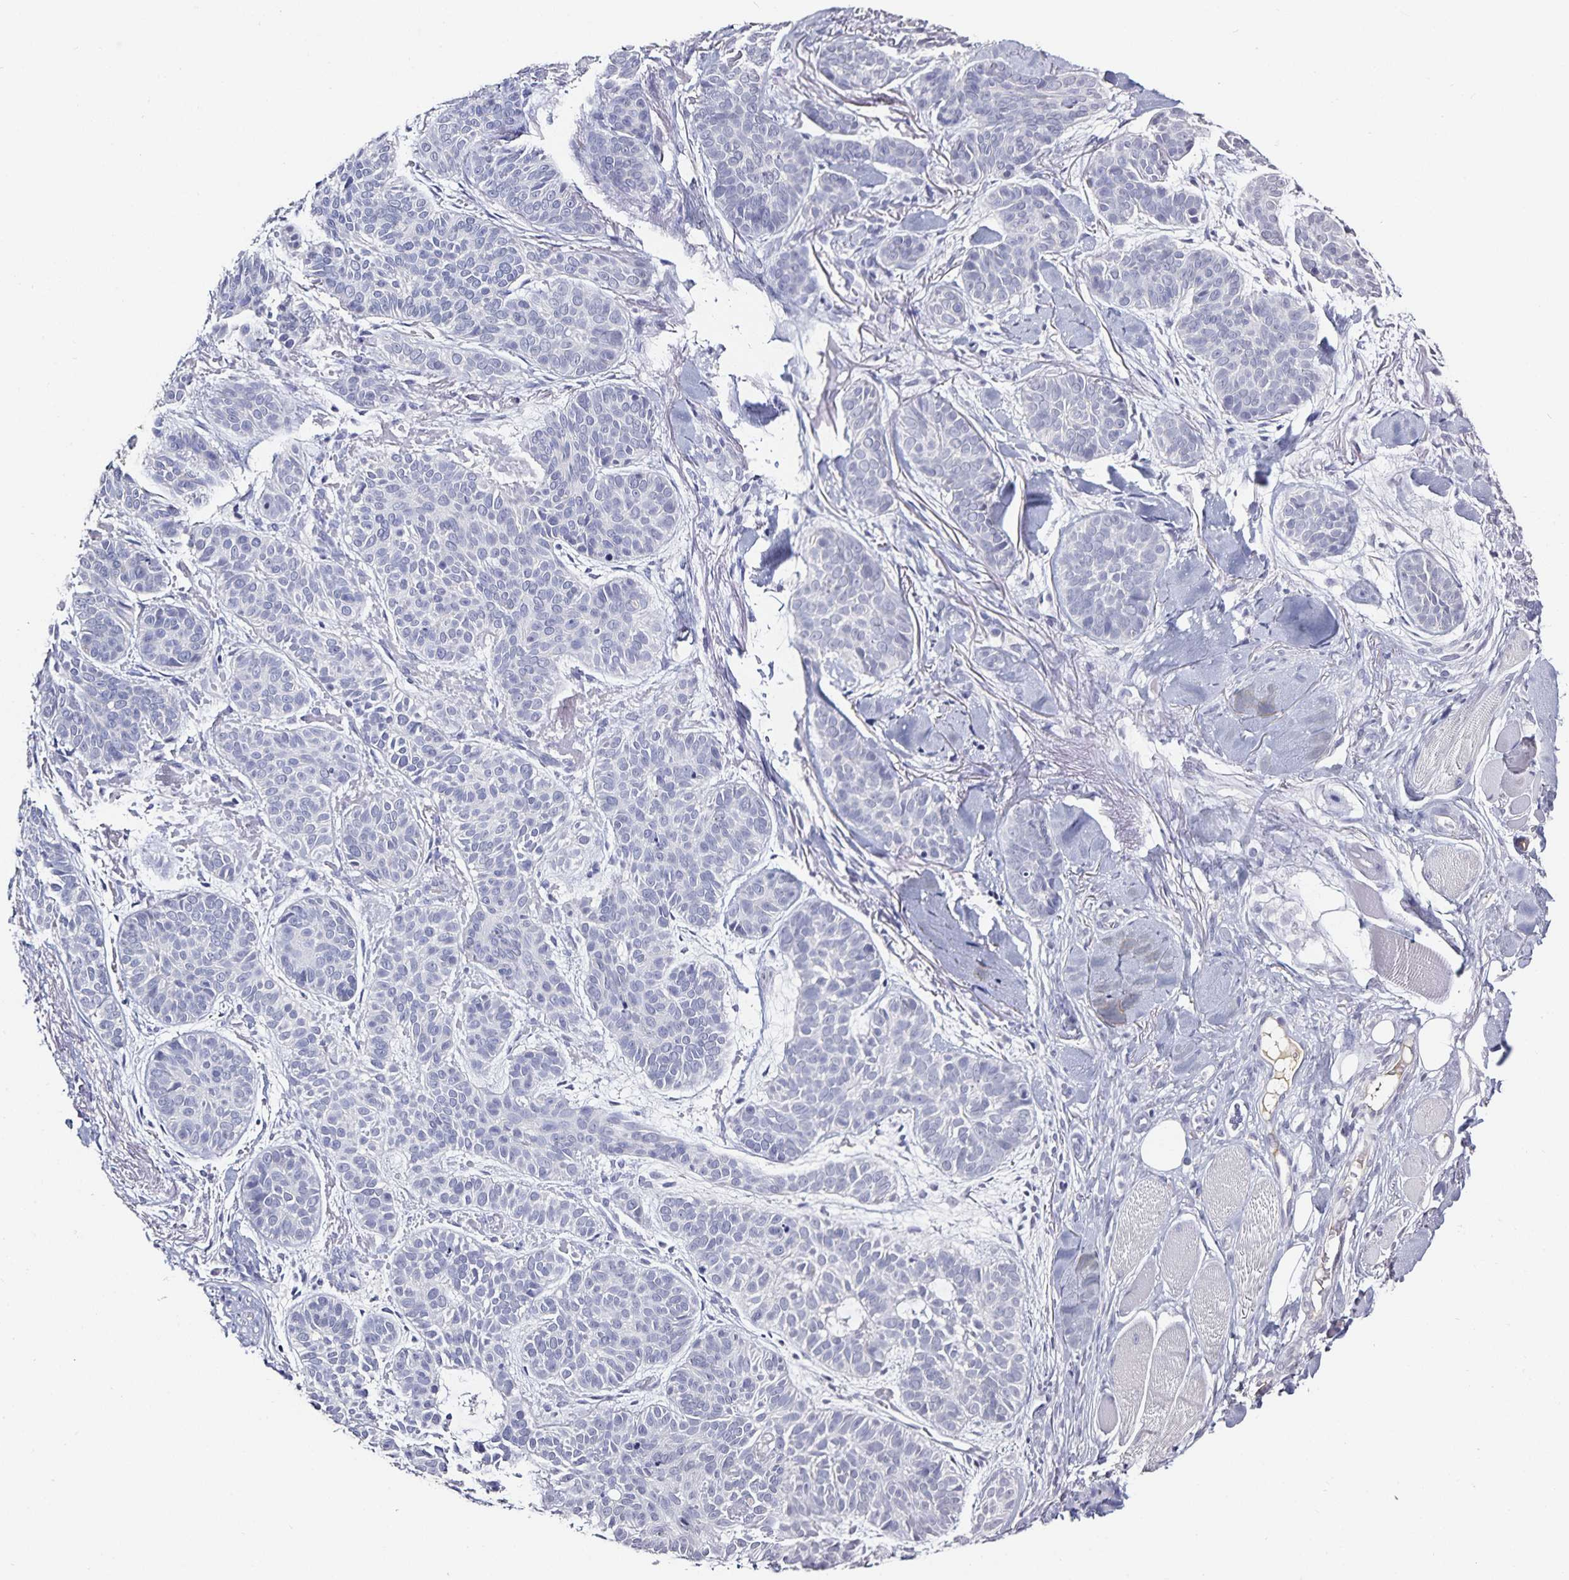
{"staining": {"intensity": "negative", "quantity": "none", "location": "none"}, "tissue": "skin cancer", "cell_type": "Tumor cells", "image_type": "cancer", "snomed": [{"axis": "morphology", "description": "Basal cell carcinoma"}, {"axis": "topography", "description": "Skin"}, {"axis": "topography", "description": "Skin of nose"}], "caption": "High magnification brightfield microscopy of skin cancer (basal cell carcinoma) stained with DAB (brown) and counterstained with hematoxylin (blue): tumor cells show no significant staining. (Brightfield microscopy of DAB immunohistochemistry at high magnification).", "gene": "TTR", "patient": {"sex": "female", "age": 81}}